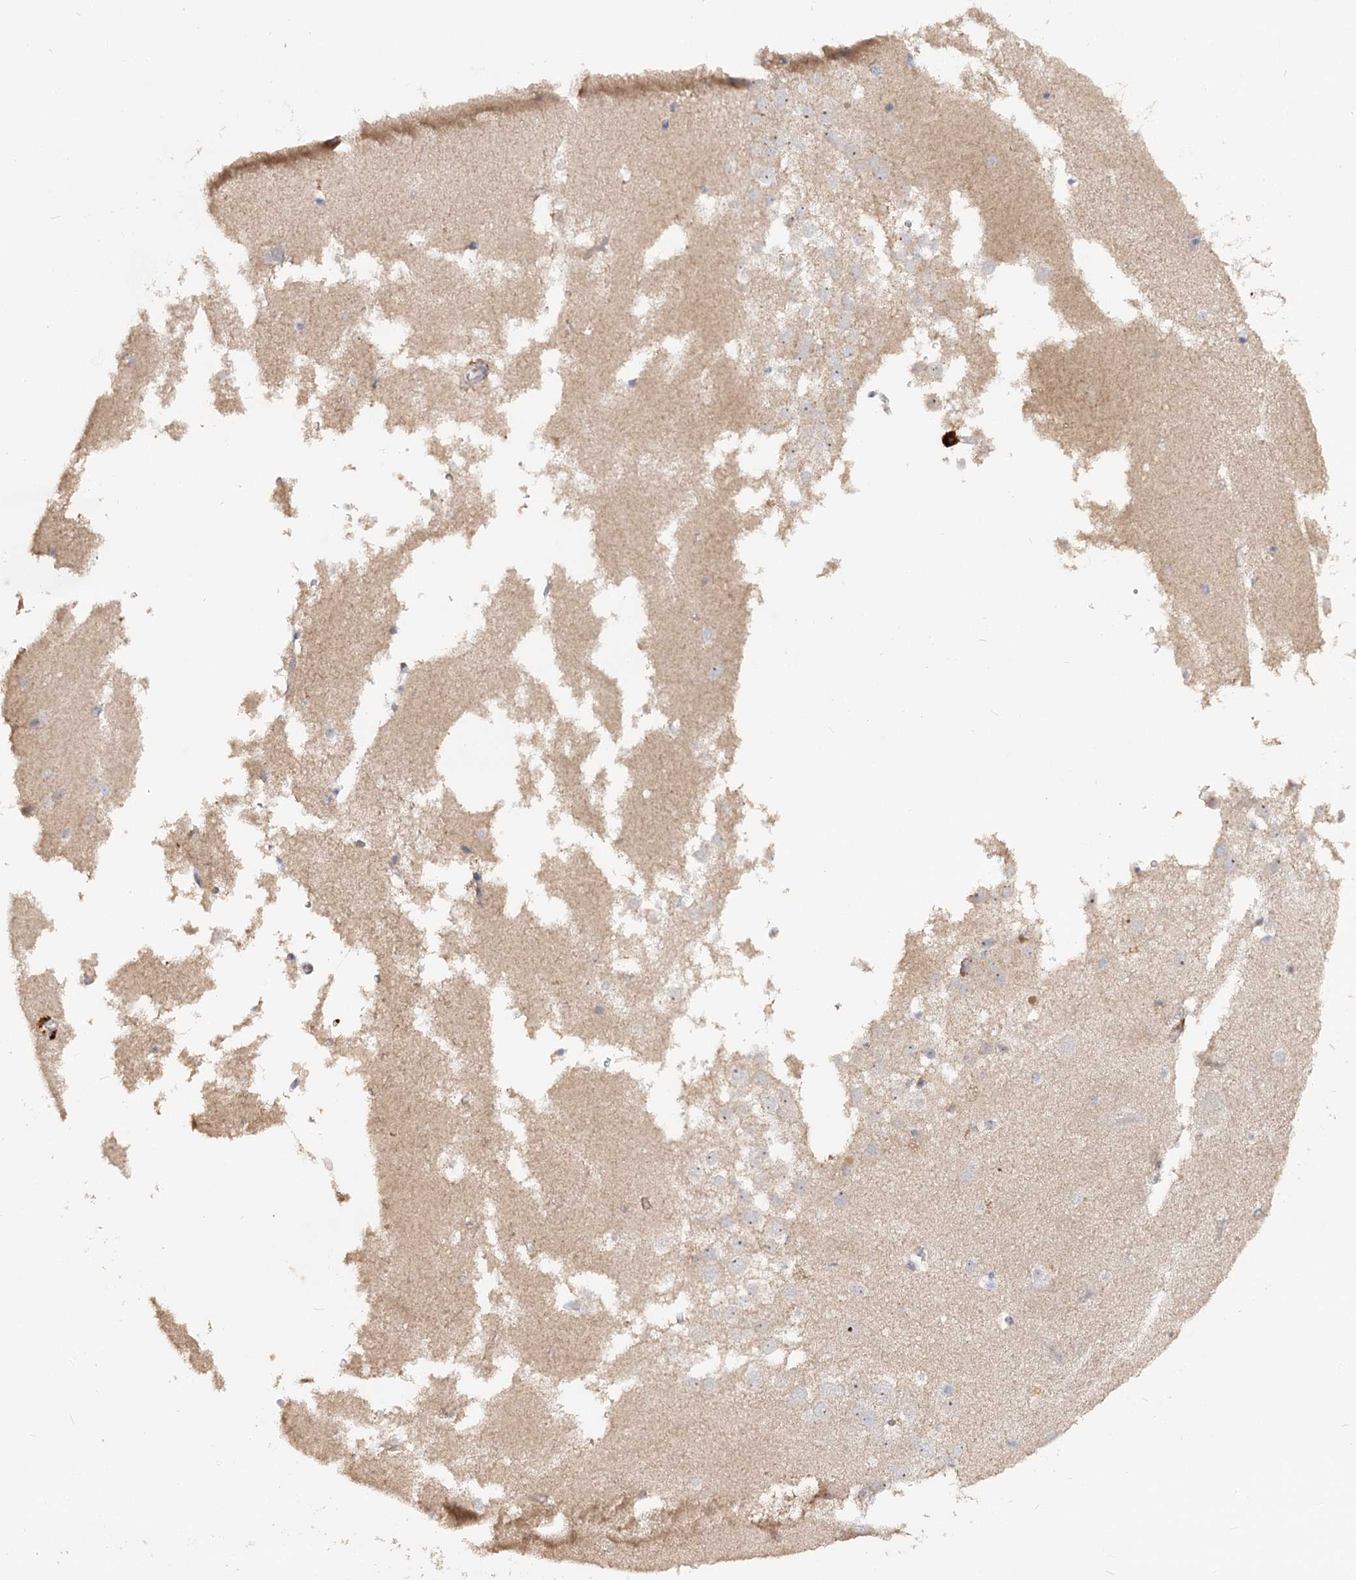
{"staining": {"intensity": "negative", "quantity": "none", "location": "none"}, "tissue": "hippocampus", "cell_type": "Glial cells", "image_type": "normal", "snomed": [{"axis": "morphology", "description": "Normal tissue, NOS"}, {"axis": "topography", "description": "Hippocampus"}], "caption": "Glial cells show no significant protein staining in benign hippocampus.", "gene": "ANGPTL5", "patient": {"sex": "female", "age": 52}}